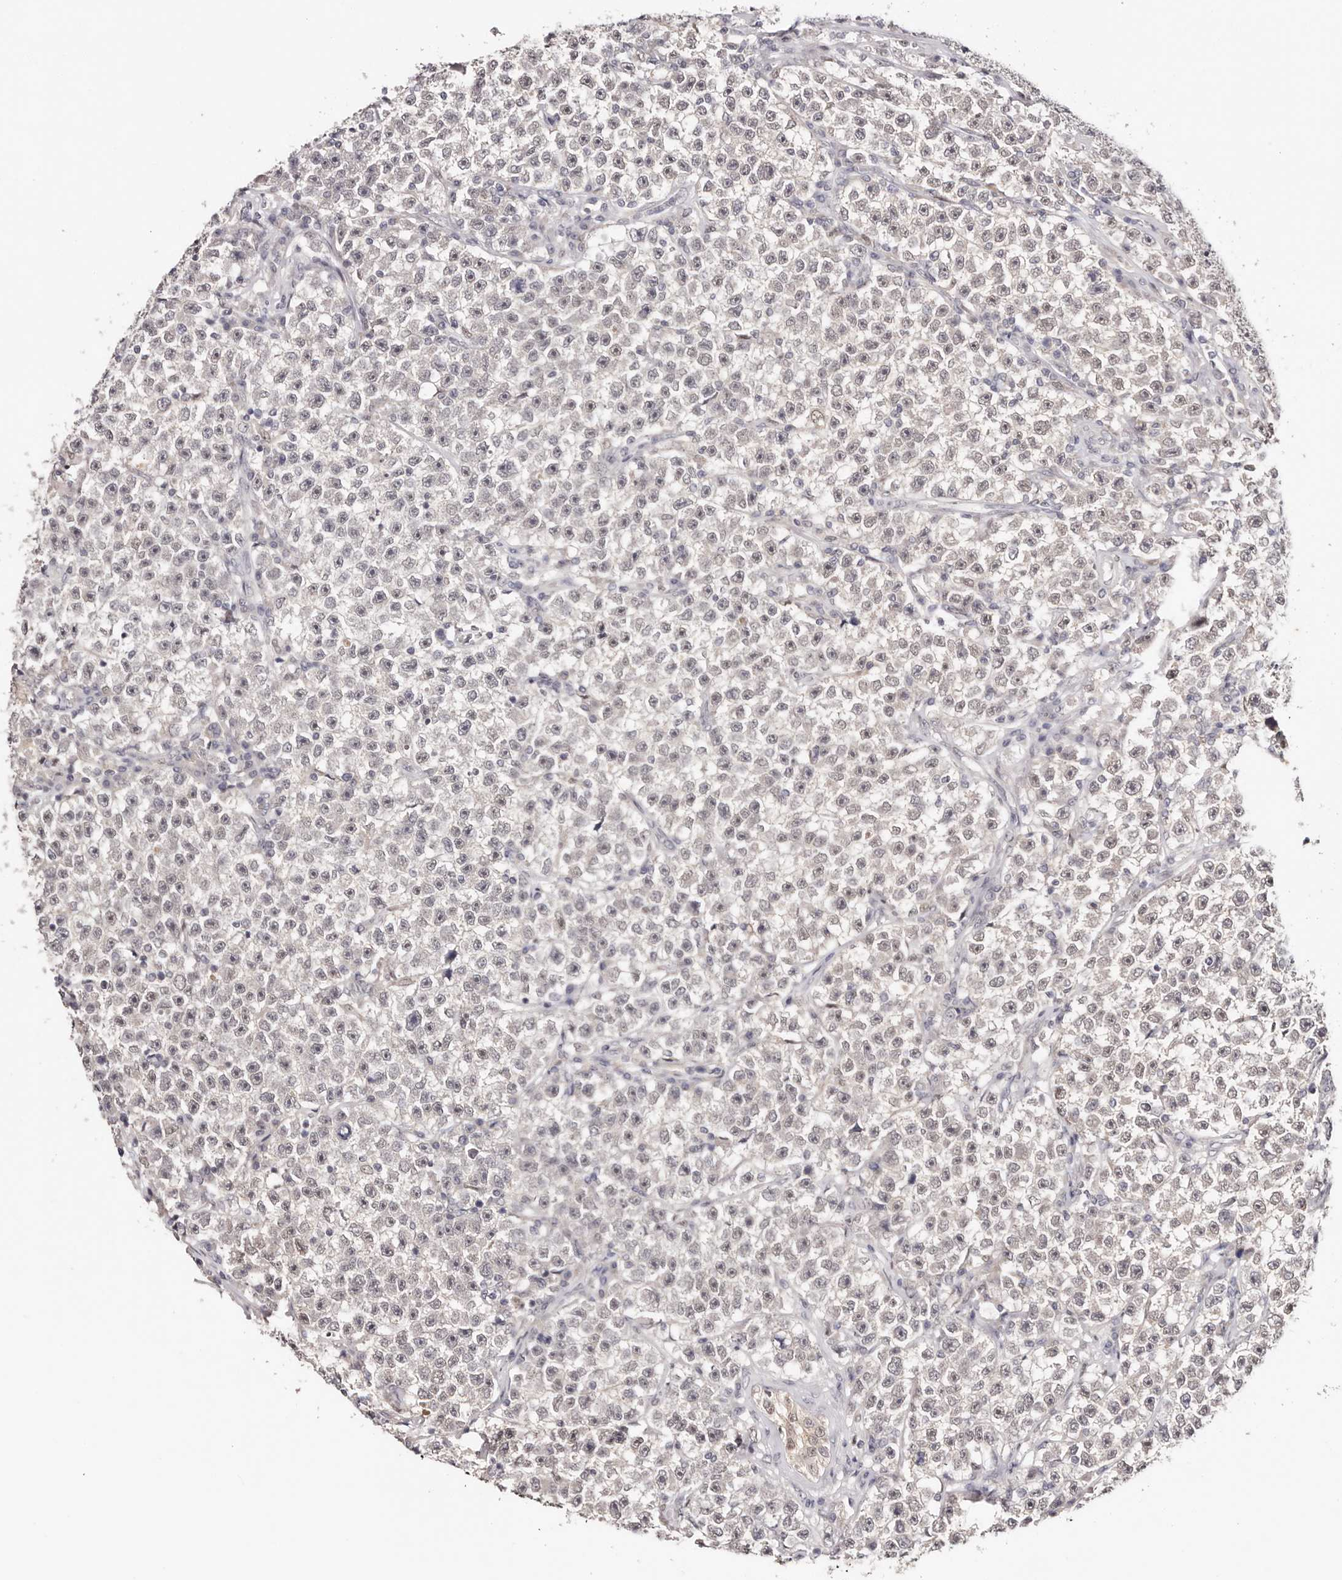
{"staining": {"intensity": "negative", "quantity": "none", "location": "none"}, "tissue": "testis cancer", "cell_type": "Tumor cells", "image_type": "cancer", "snomed": [{"axis": "morphology", "description": "Seminoma, NOS"}, {"axis": "topography", "description": "Testis"}], "caption": "Immunohistochemistry (IHC) photomicrograph of human testis cancer (seminoma) stained for a protein (brown), which shows no staining in tumor cells.", "gene": "TYW3", "patient": {"sex": "male", "age": 22}}